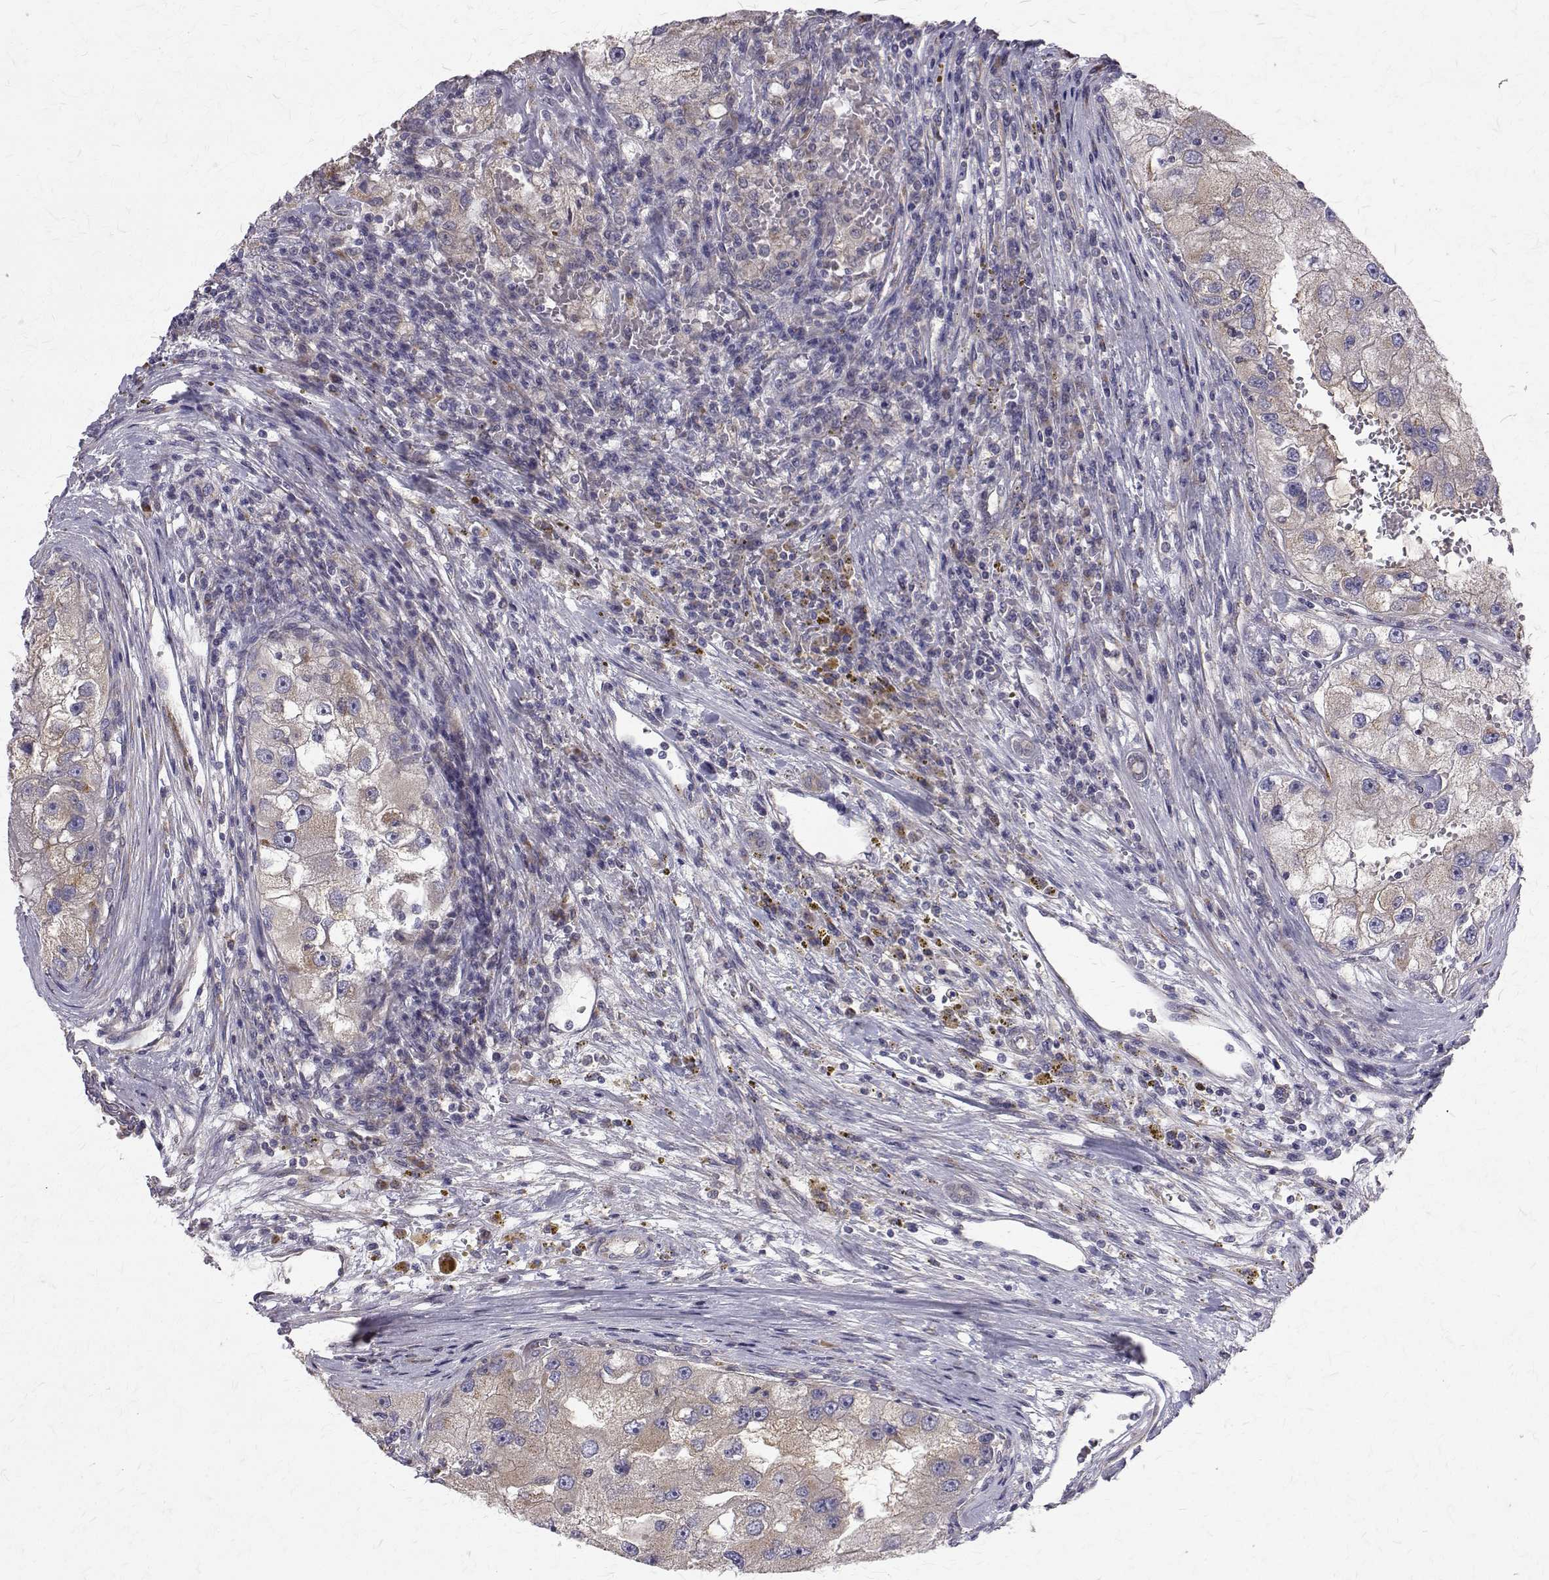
{"staining": {"intensity": "weak", "quantity": "25%-75%", "location": "cytoplasmic/membranous"}, "tissue": "renal cancer", "cell_type": "Tumor cells", "image_type": "cancer", "snomed": [{"axis": "morphology", "description": "Adenocarcinoma, NOS"}, {"axis": "topography", "description": "Kidney"}], "caption": "About 25%-75% of tumor cells in renal adenocarcinoma show weak cytoplasmic/membranous protein positivity as visualized by brown immunohistochemical staining.", "gene": "ARFGAP1", "patient": {"sex": "male", "age": 63}}